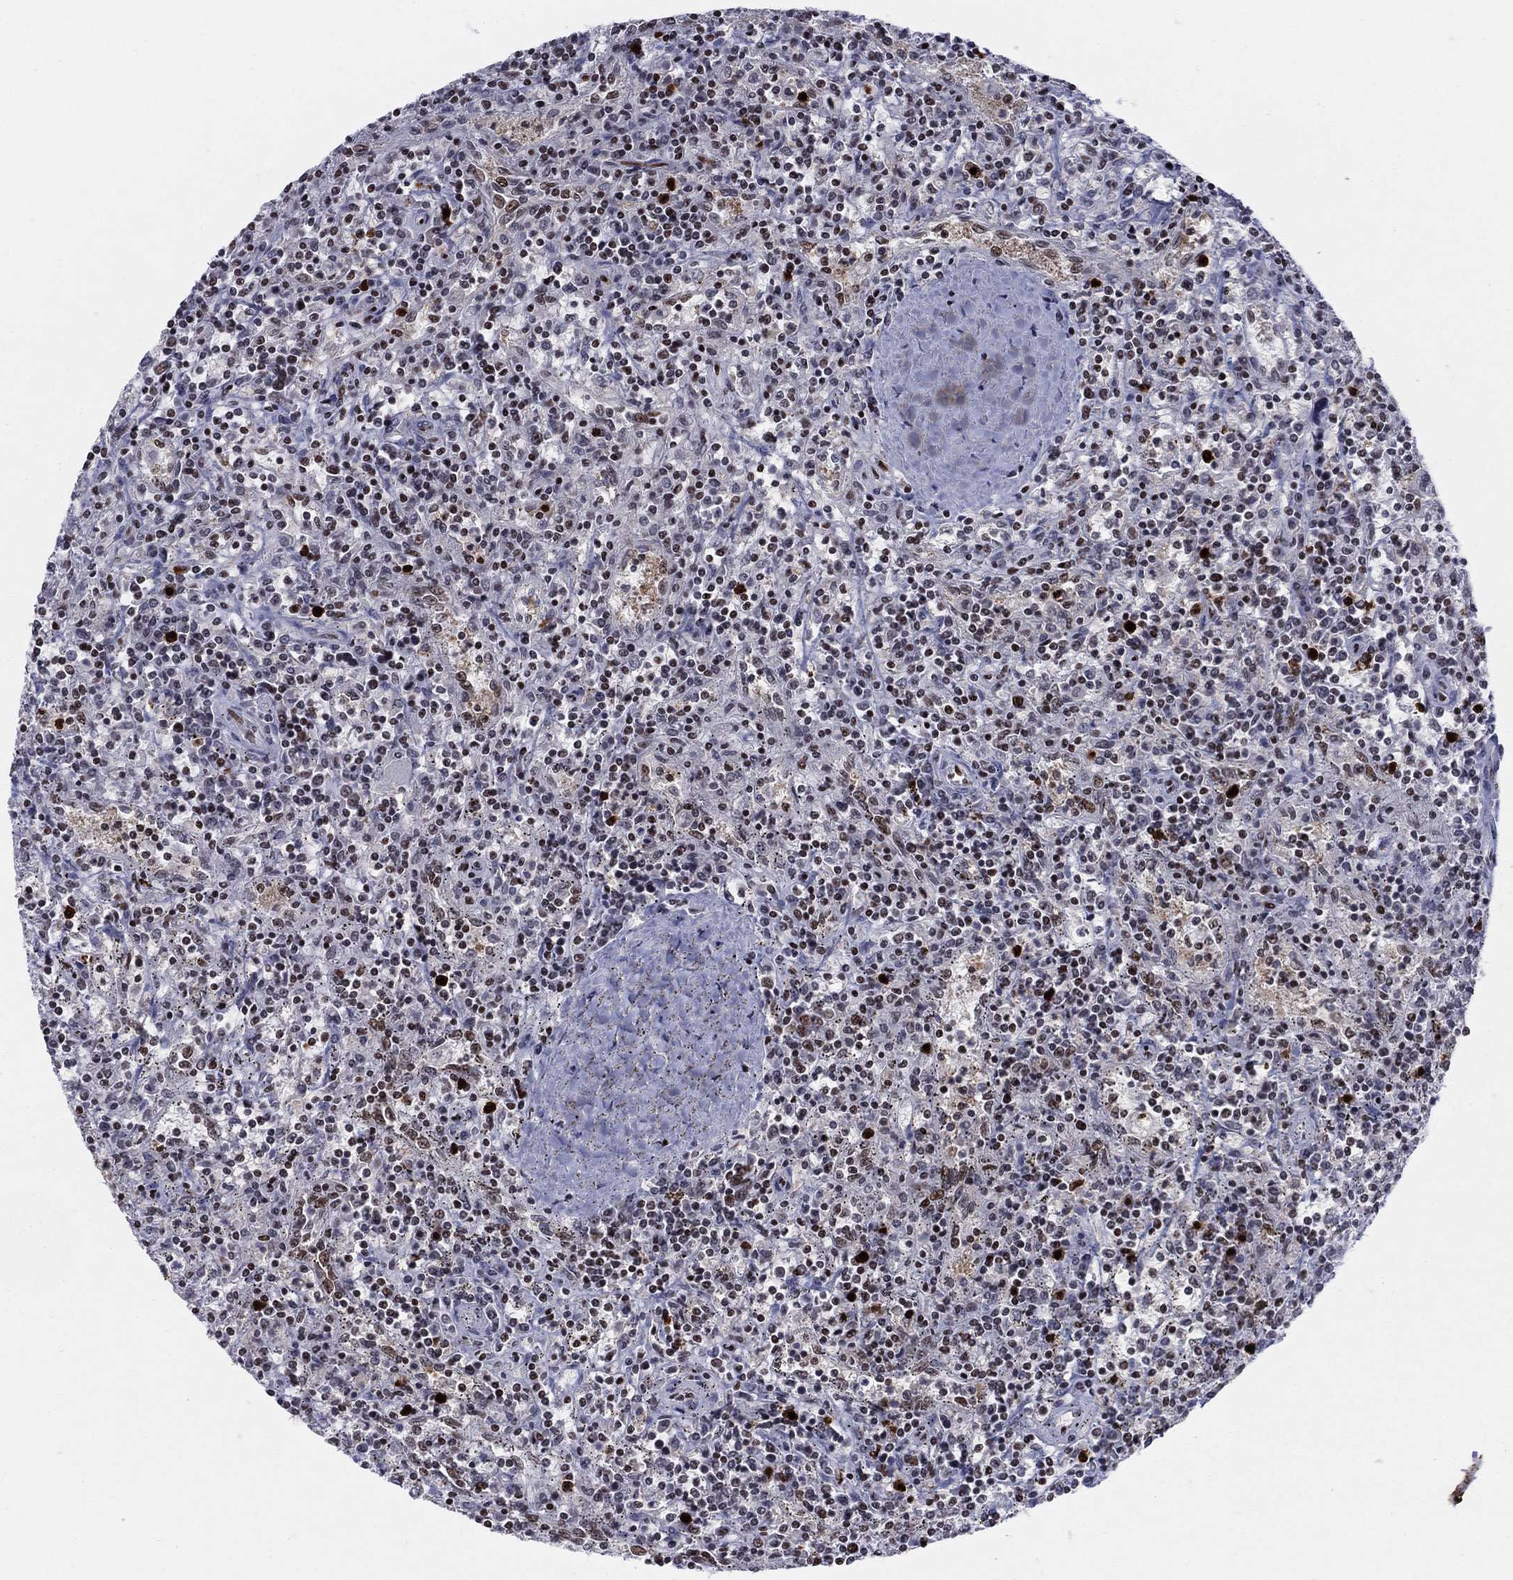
{"staining": {"intensity": "strong", "quantity": "<25%", "location": "nuclear"}, "tissue": "lymphoma", "cell_type": "Tumor cells", "image_type": "cancer", "snomed": [{"axis": "morphology", "description": "Malignant lymphoma, non-Hodgkin's type, Low grade"}, {"axis": "topography", "description": "Spleen"}], "caption": "A micrograph showing strong nuclear staining in about <25% of tumor cells in malignant lymphoma, non-Hodgkin's type (low-grade), as visualized by brown immunohistochemical staining.", "gene": "ZNHIT3", "patient": {"sex": "male", "age": 62}}